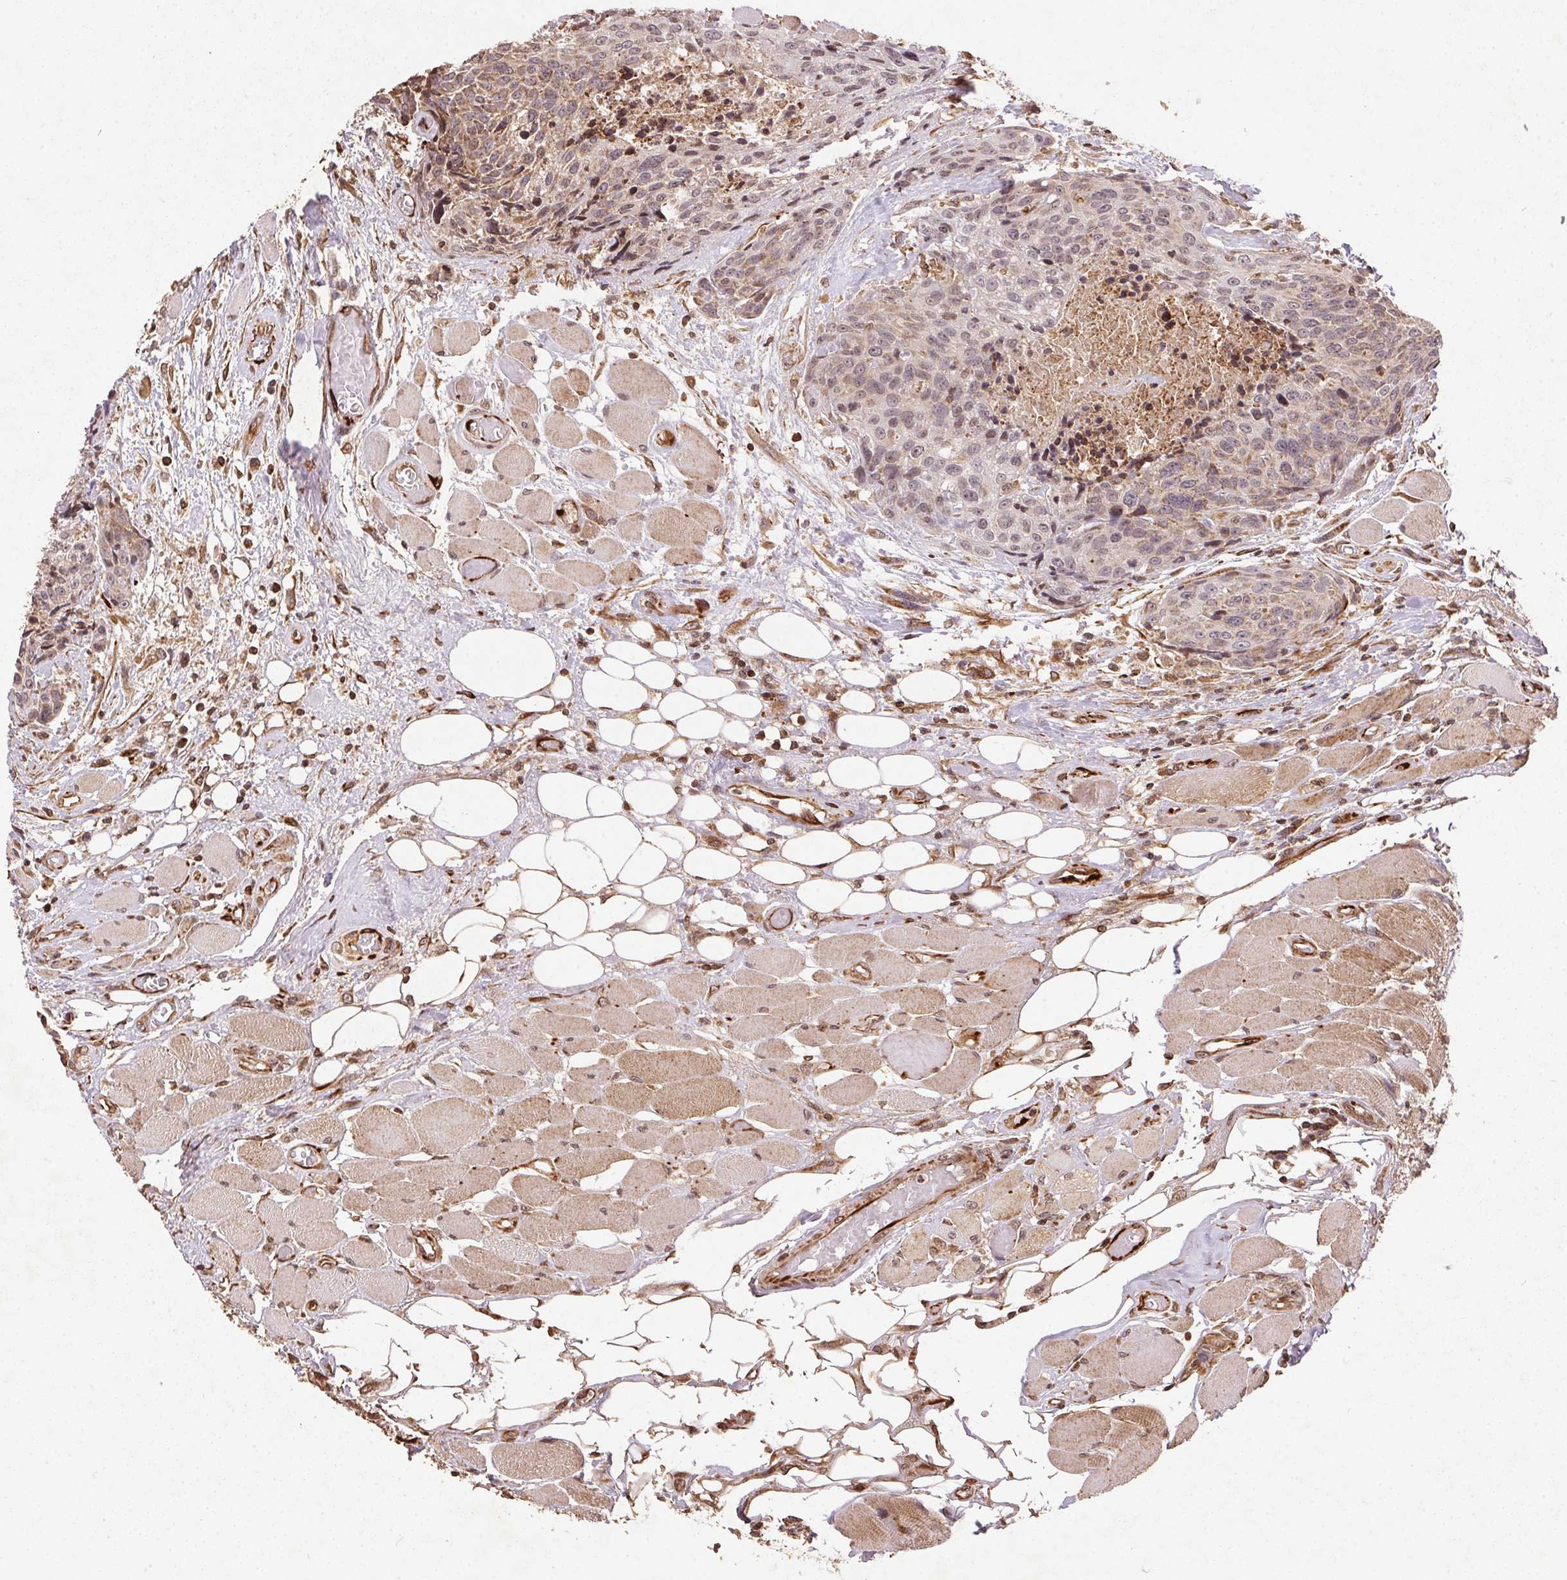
{"staining": {"intensity": "weak", "quantity": "25%-75%", "location": "cytoplasmic/membranous"}, "tissue": "head and neck cancer", "cell_type": "Tumor cells", "image_type": "cancer", "snomed": [{"axis": "morphology", "description": "Squamous cell carcinoma, NOS"}, {"axis": "topography", "description": "Oral tissue"}, {"axis": "topography", "description": "Head-Neck"}], "caption": "A high-resolution image shows immunohistochemistry (IHC) staining of head and neck cancer, which displays weak cytoplasmic/membranous staining in about 25%-75% of tumor cells.", "gene": "SPRED2", "patient": {"sex": "male", "age": 64}}